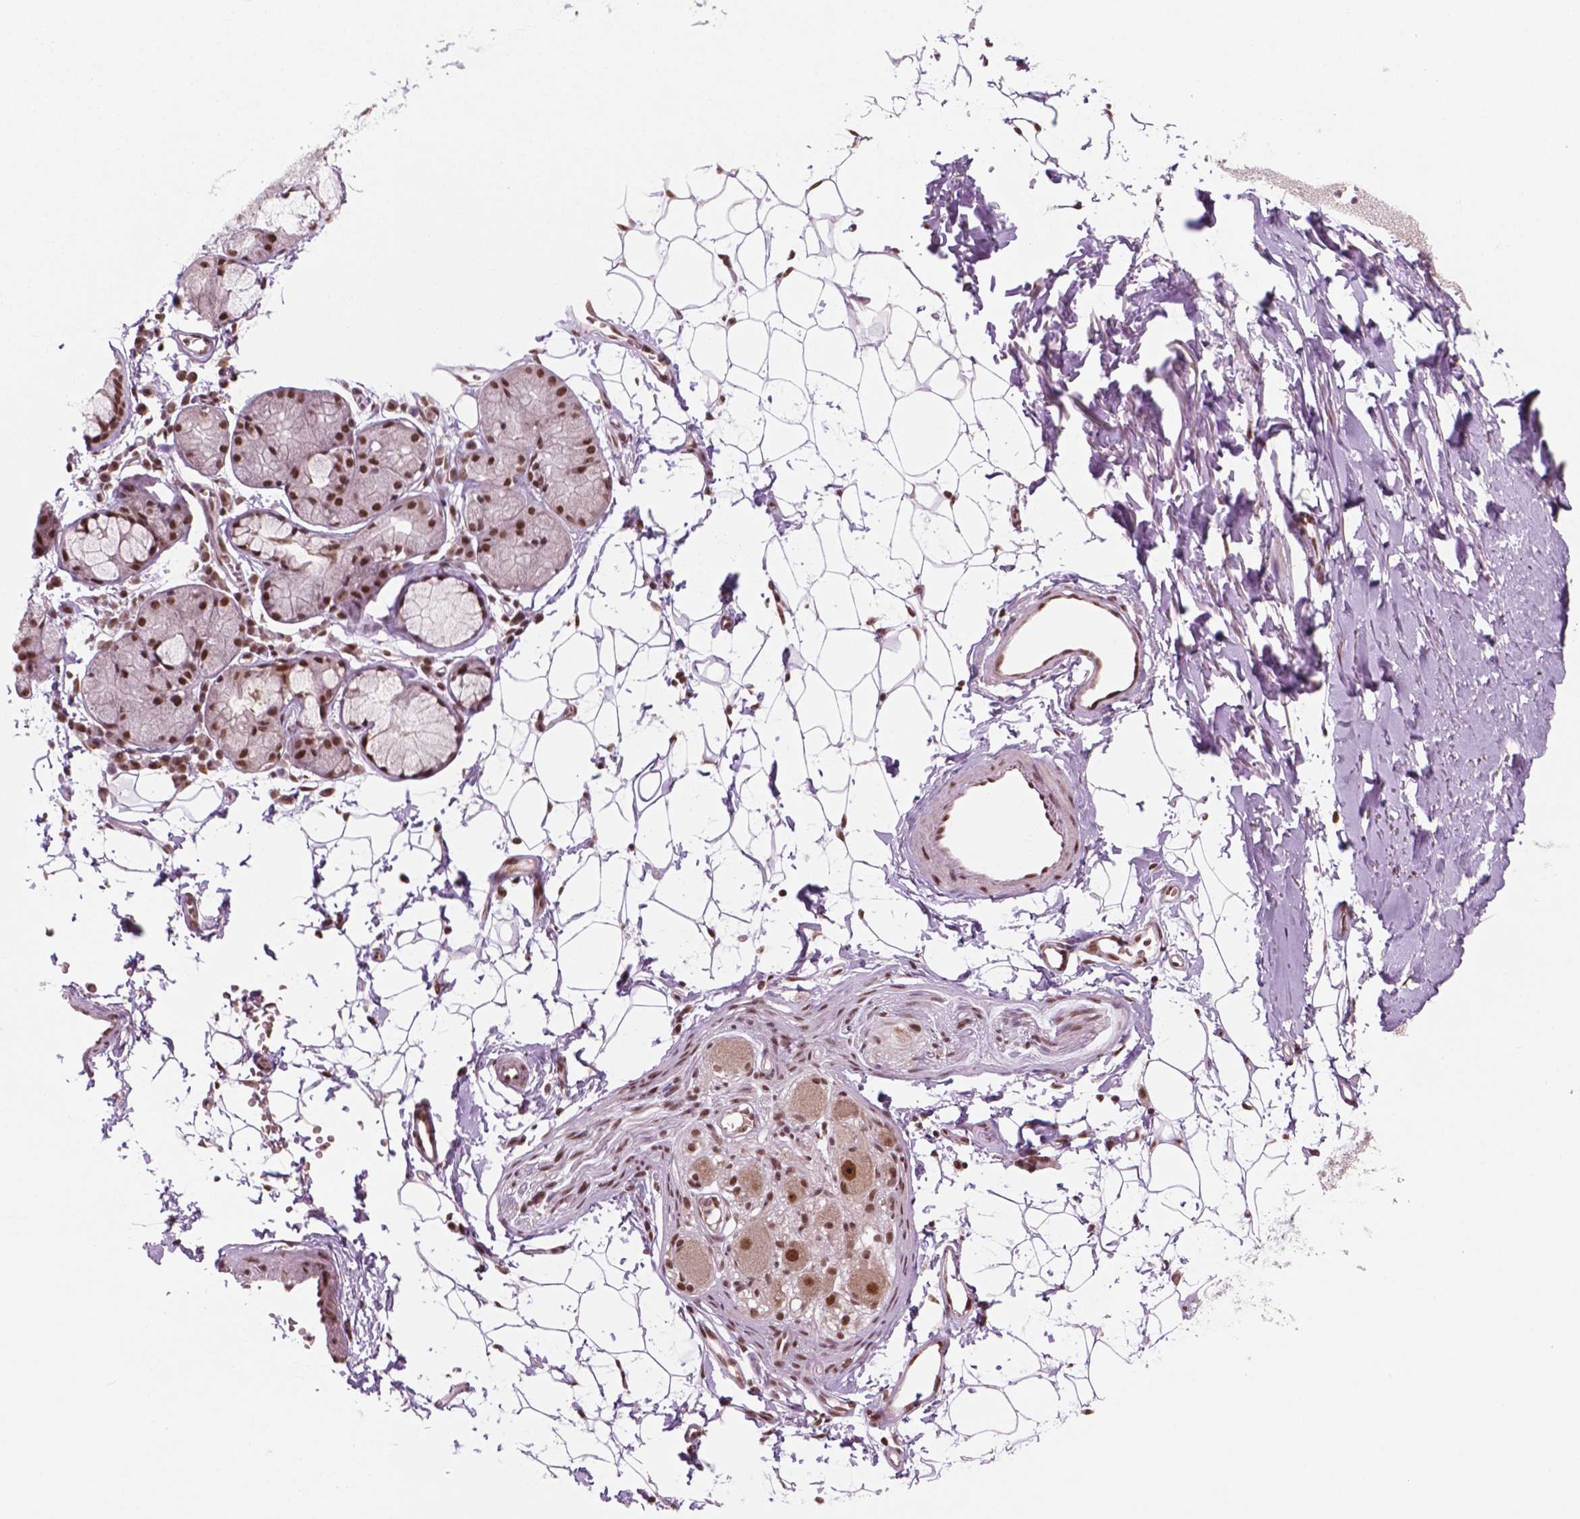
{"staining": {"intensity": "moderate", "quantity": ">75%", "location": "nuclear"}, "tissue": "adipose tissue", "cell_type": "Adipocytes", "image_type": "normal", "snomed": [{"axis": "morphology", "description": "Normal tissue, NOS"}, {"axis": "topography", "description": "Cartilage tissue"}, {"axis": "topography", "description": "Bronchus"}], "caption": "The photomicrograph displays immunohistochemical staining of benign adipose tissue. There is moderate nuclear positivity is seen in approximately >75% of adipocytes. The protein is shown in brown color, while the nuclei are stained blue.", "gene": "POLR2E", "patient": {"sex": "female", "age": 79}}